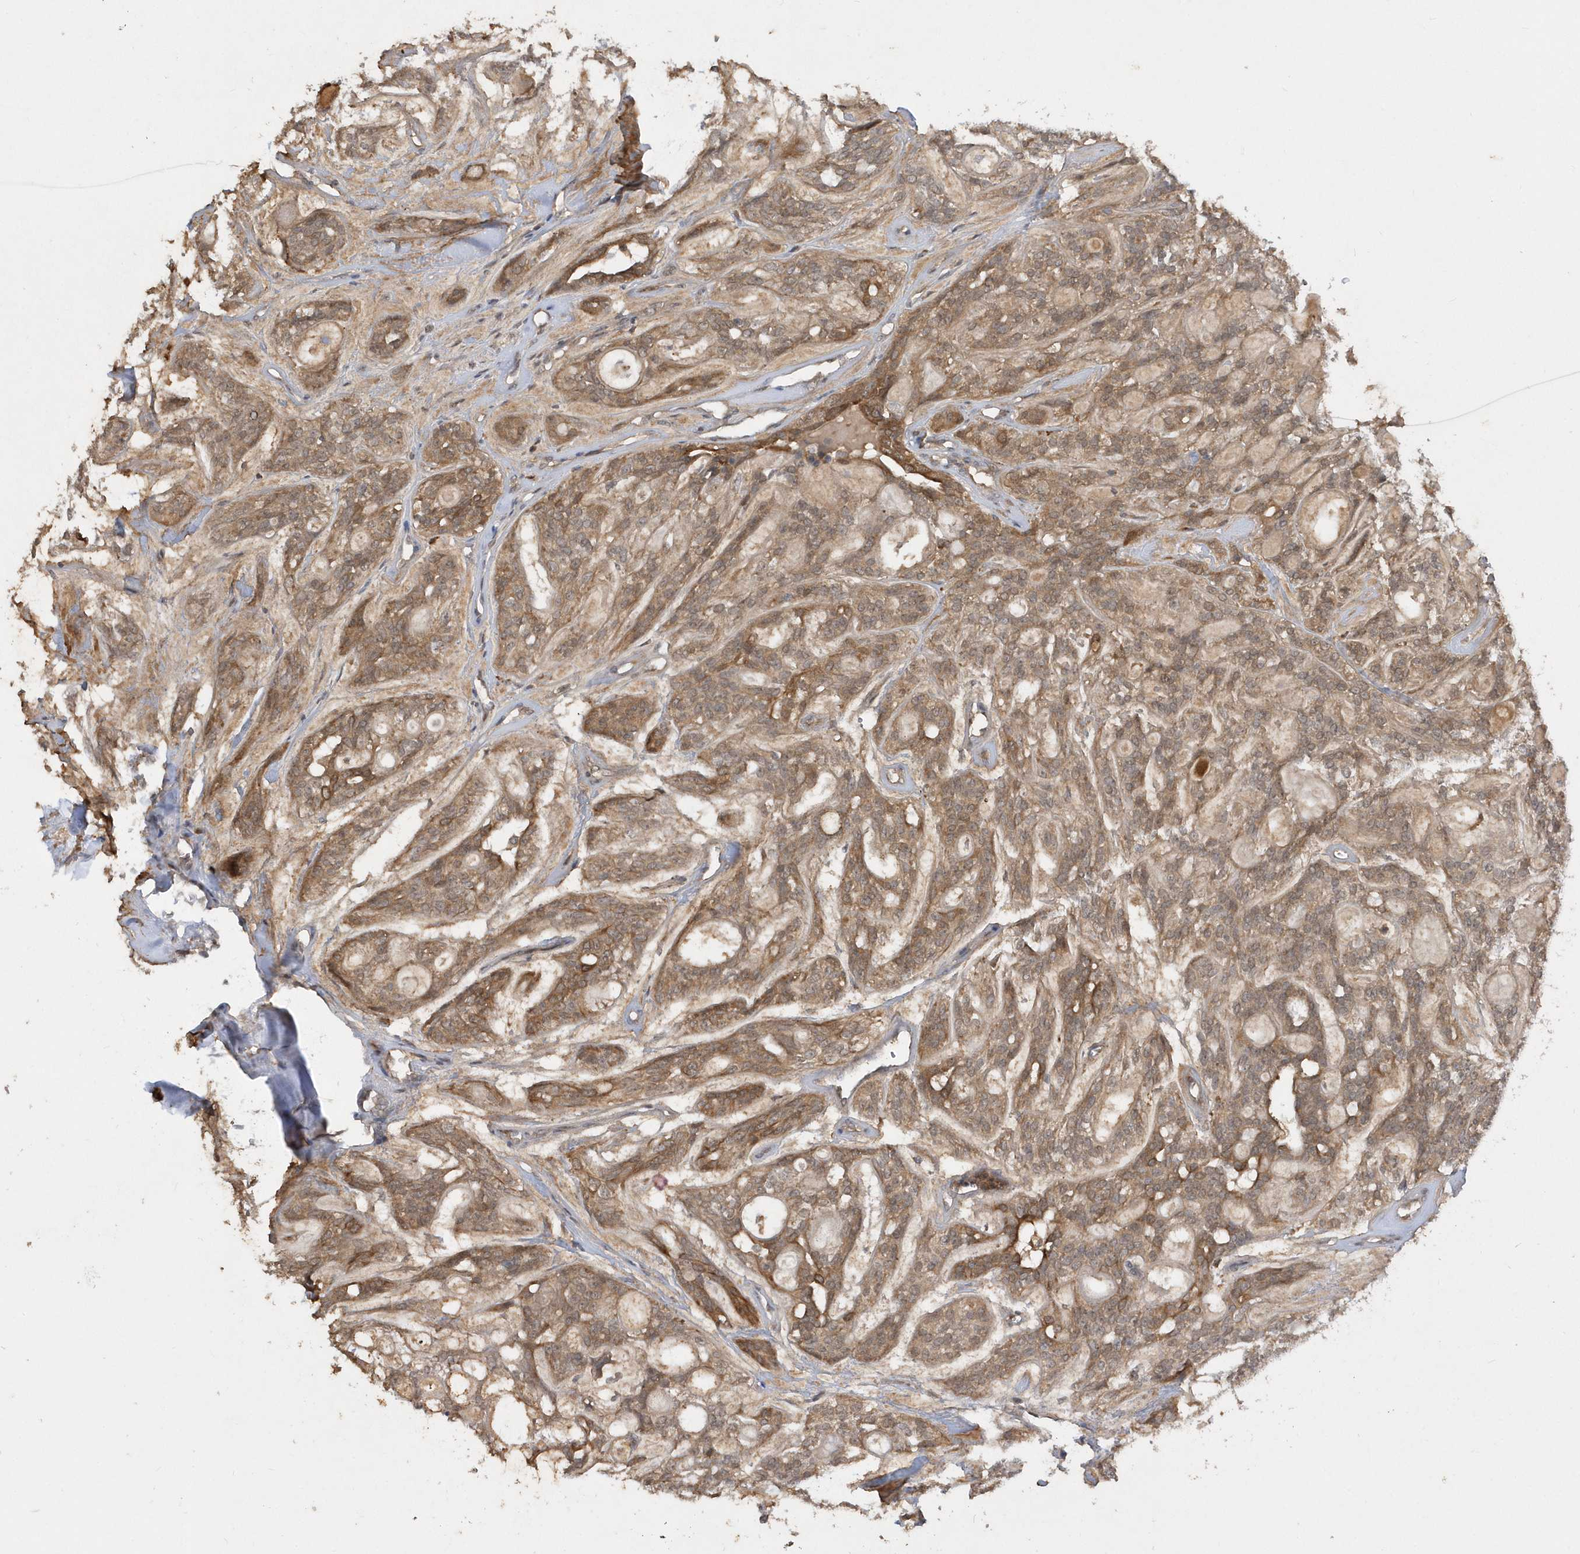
{"staining": {"intensity": "moderate", "quantity": ">75%", "location": "cytoplasmic/membranous"}, "tissue": "head and neck cancer", "cell_type": "Tumor cells", "image_type": "cancer", "snomed": [{"axis": "morphology", "description": "Adenocarcinoma, NOS"}, {"axis": "topography", "description": "Head-Neck"}], "caption": "Protein staining of head and neck cancer tissue exhibits moderate cytoplasmic/membranous staining in about >75% of tumor cells.", "gene": "RPE", "patient": {"sex": "male", "age": 66}}